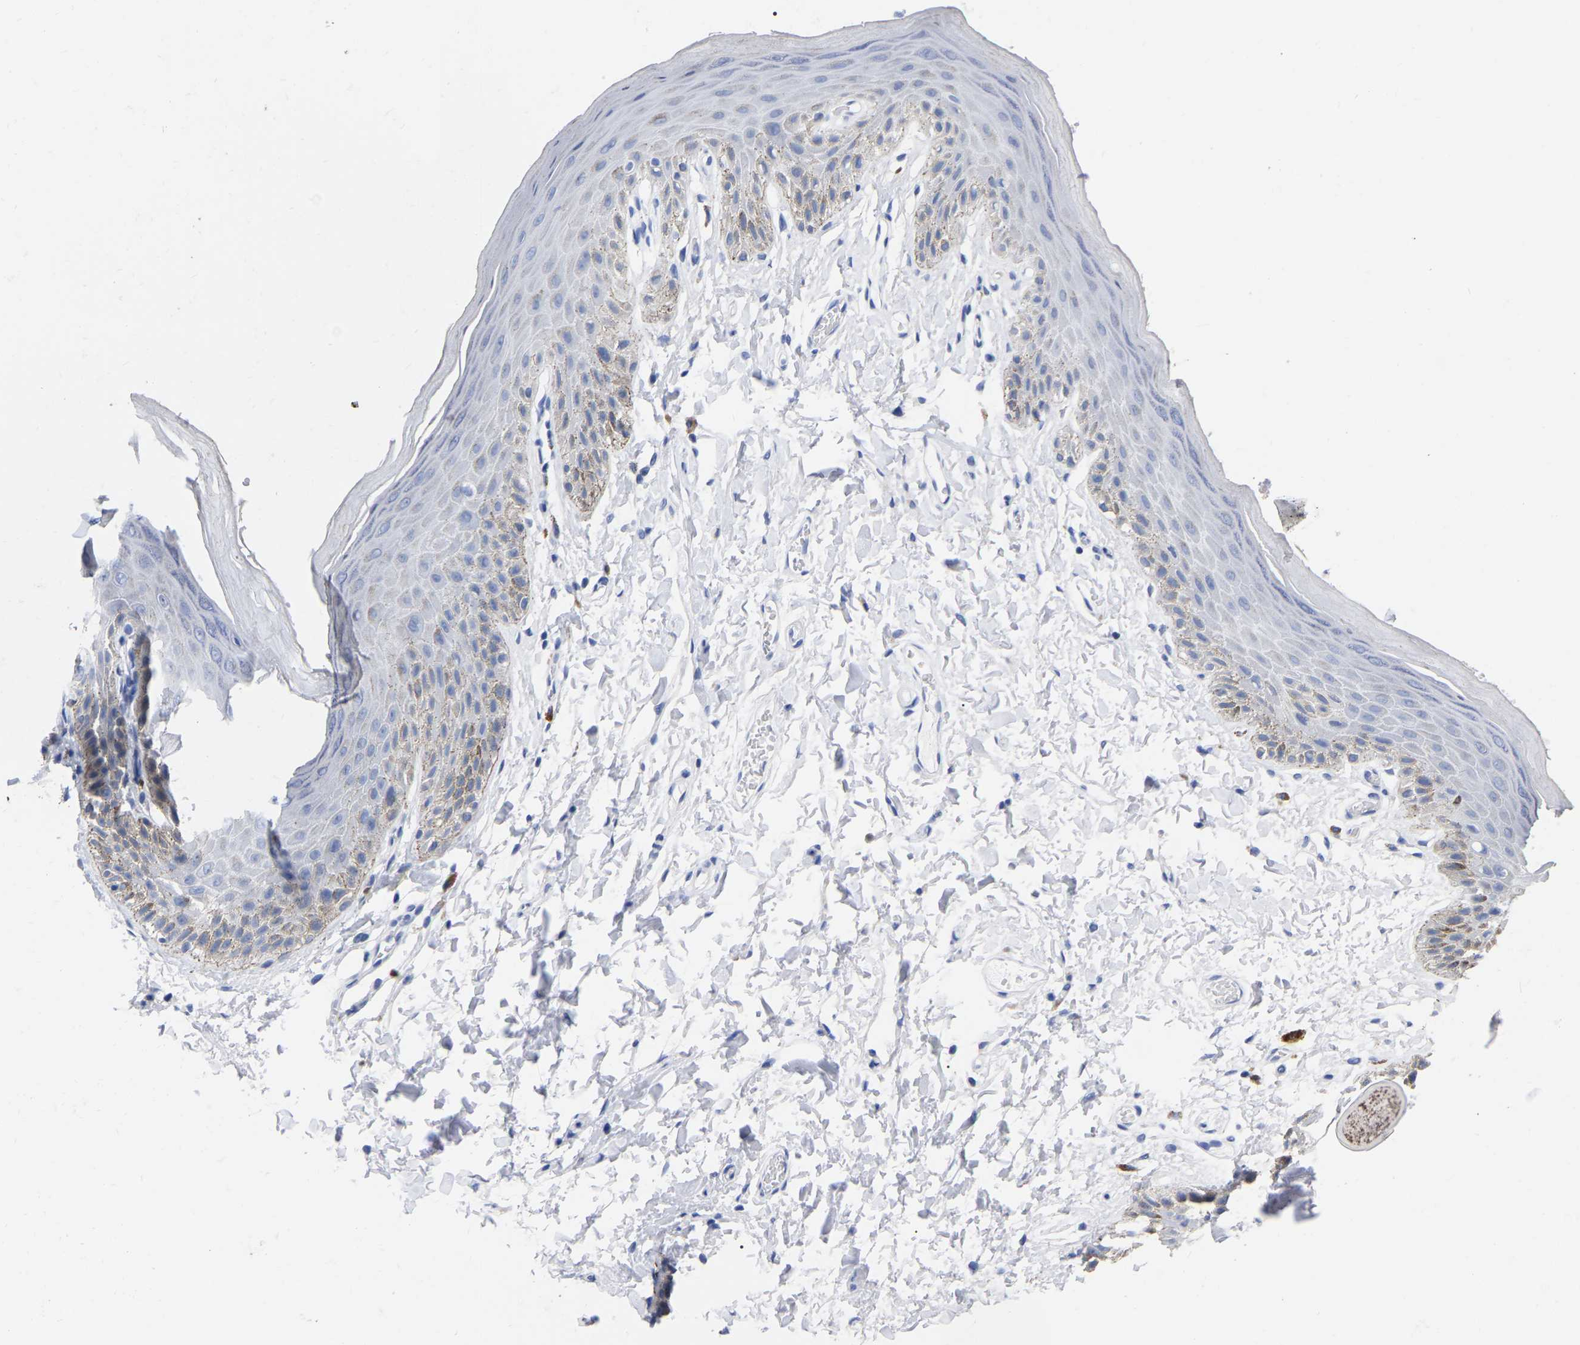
{"staining": {"intensity": "negative", "quantity": "none", "location": "none"}, "tissue": "skin", "cell_type": "Epidermal cells", "image_type": "normal", "snomed": [{"axis": "morphology", "description": "Normal tissue, NOS"}, {"axis": "topography", "description": "Anal"}], "caption": "This is a photomicrograph of immunohistochemistry staining of normal skin, which shows no expression in epidermal cells. (DAB IHC, high magnification).", "gene": "ANXA13", "patient": {"sex": "male", "age": 44}}